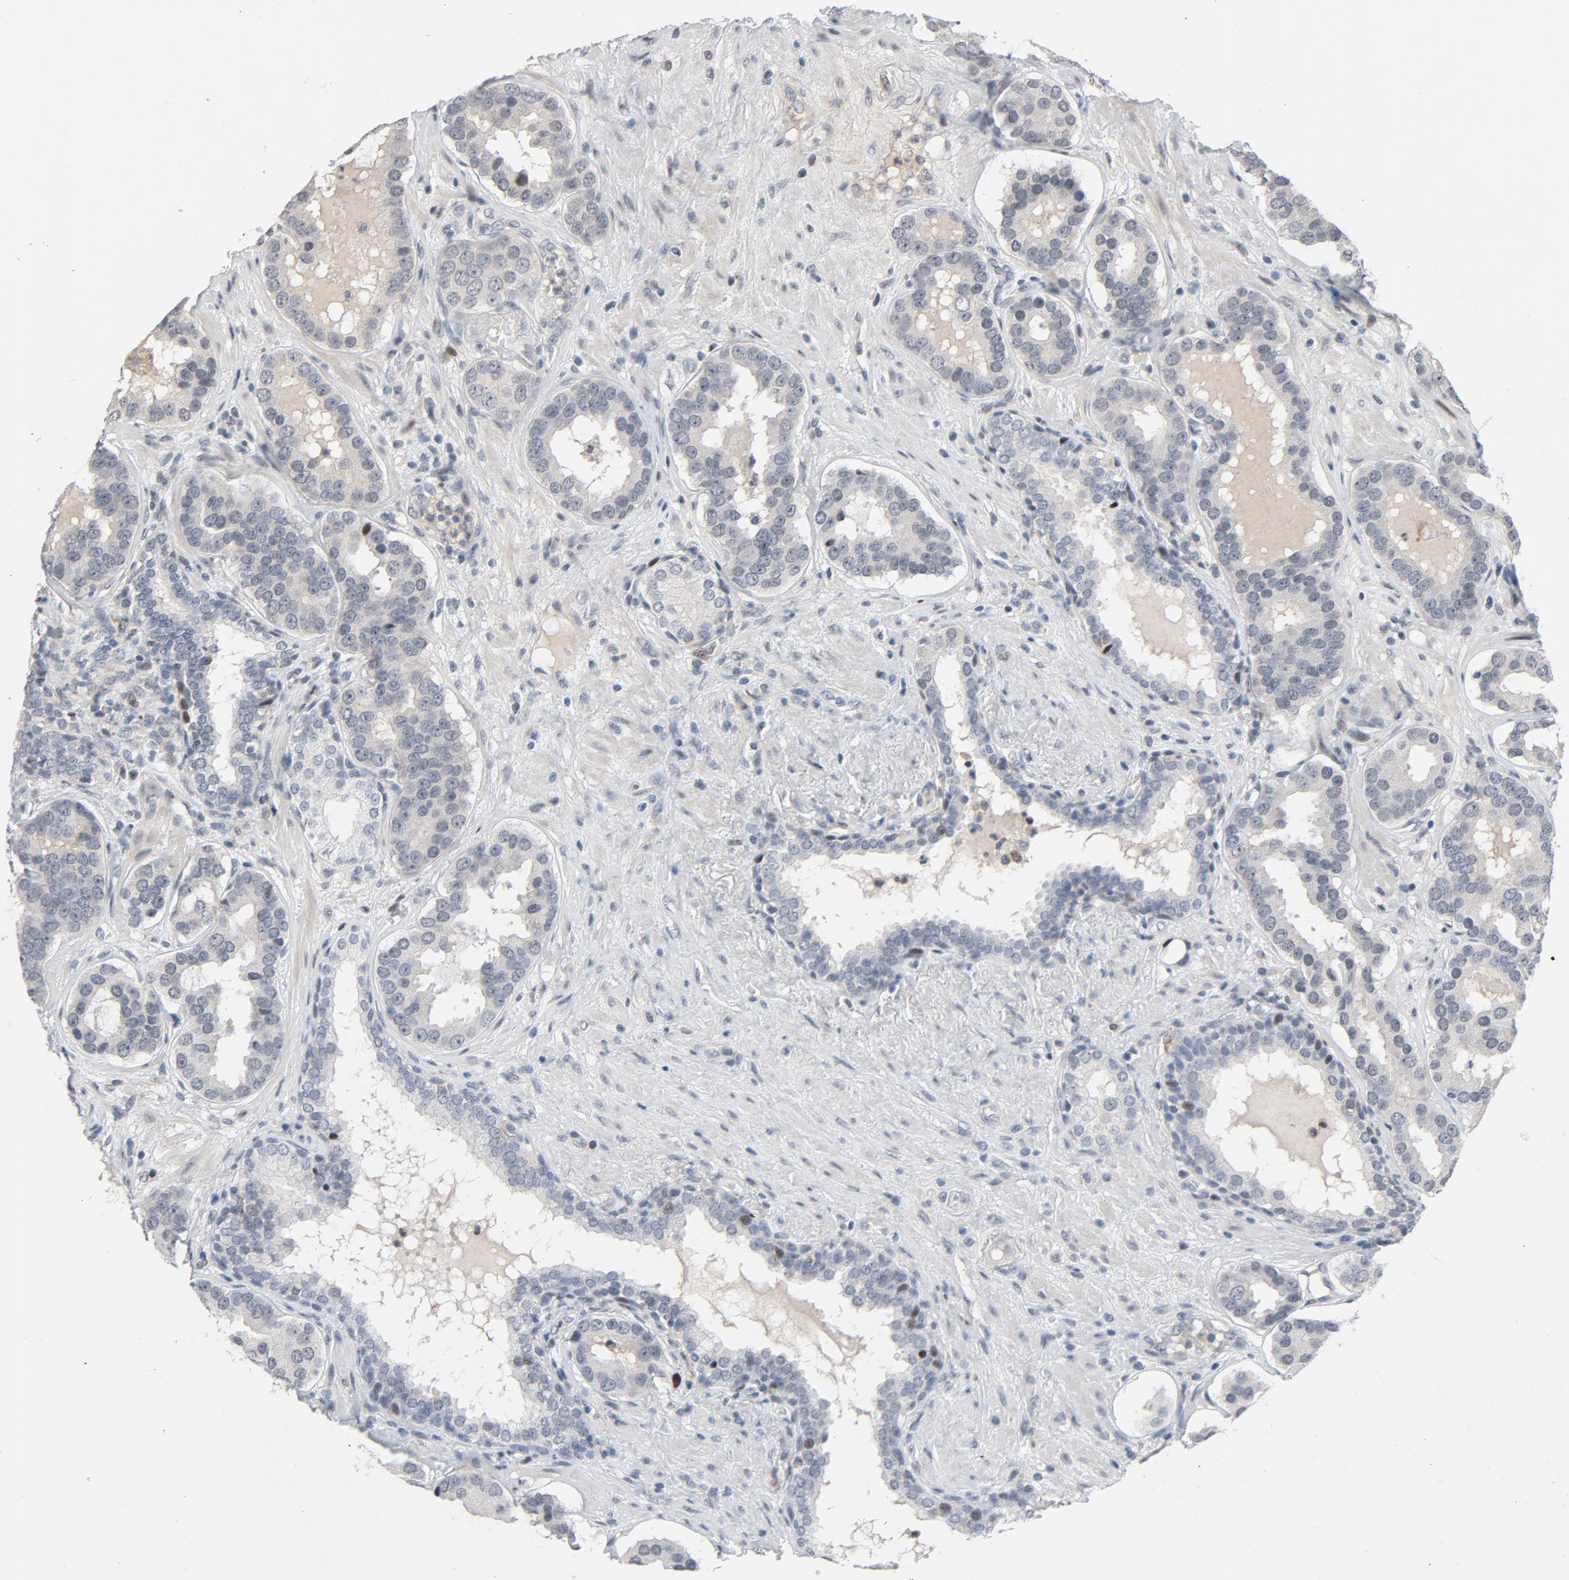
{"staining": {"intensity": "negative", "quantity": "none", "location": "none"}, "tissue": "prostate cancer", "cell_type": "Tumor cells", "image_type": "cancer", "snomed": [{"axis": "morphology", "description": "Adenocarcinoma, Low grade"}, {"axis": "topography", "description": "Prostate"}], "caption": "The IHC histopathology image has no significant staining in tumor cells of low-grade adenocarcinoma (prostate) tissue.", "gene": "FSCB", "patient": {"sex": "male", "age": 59}}